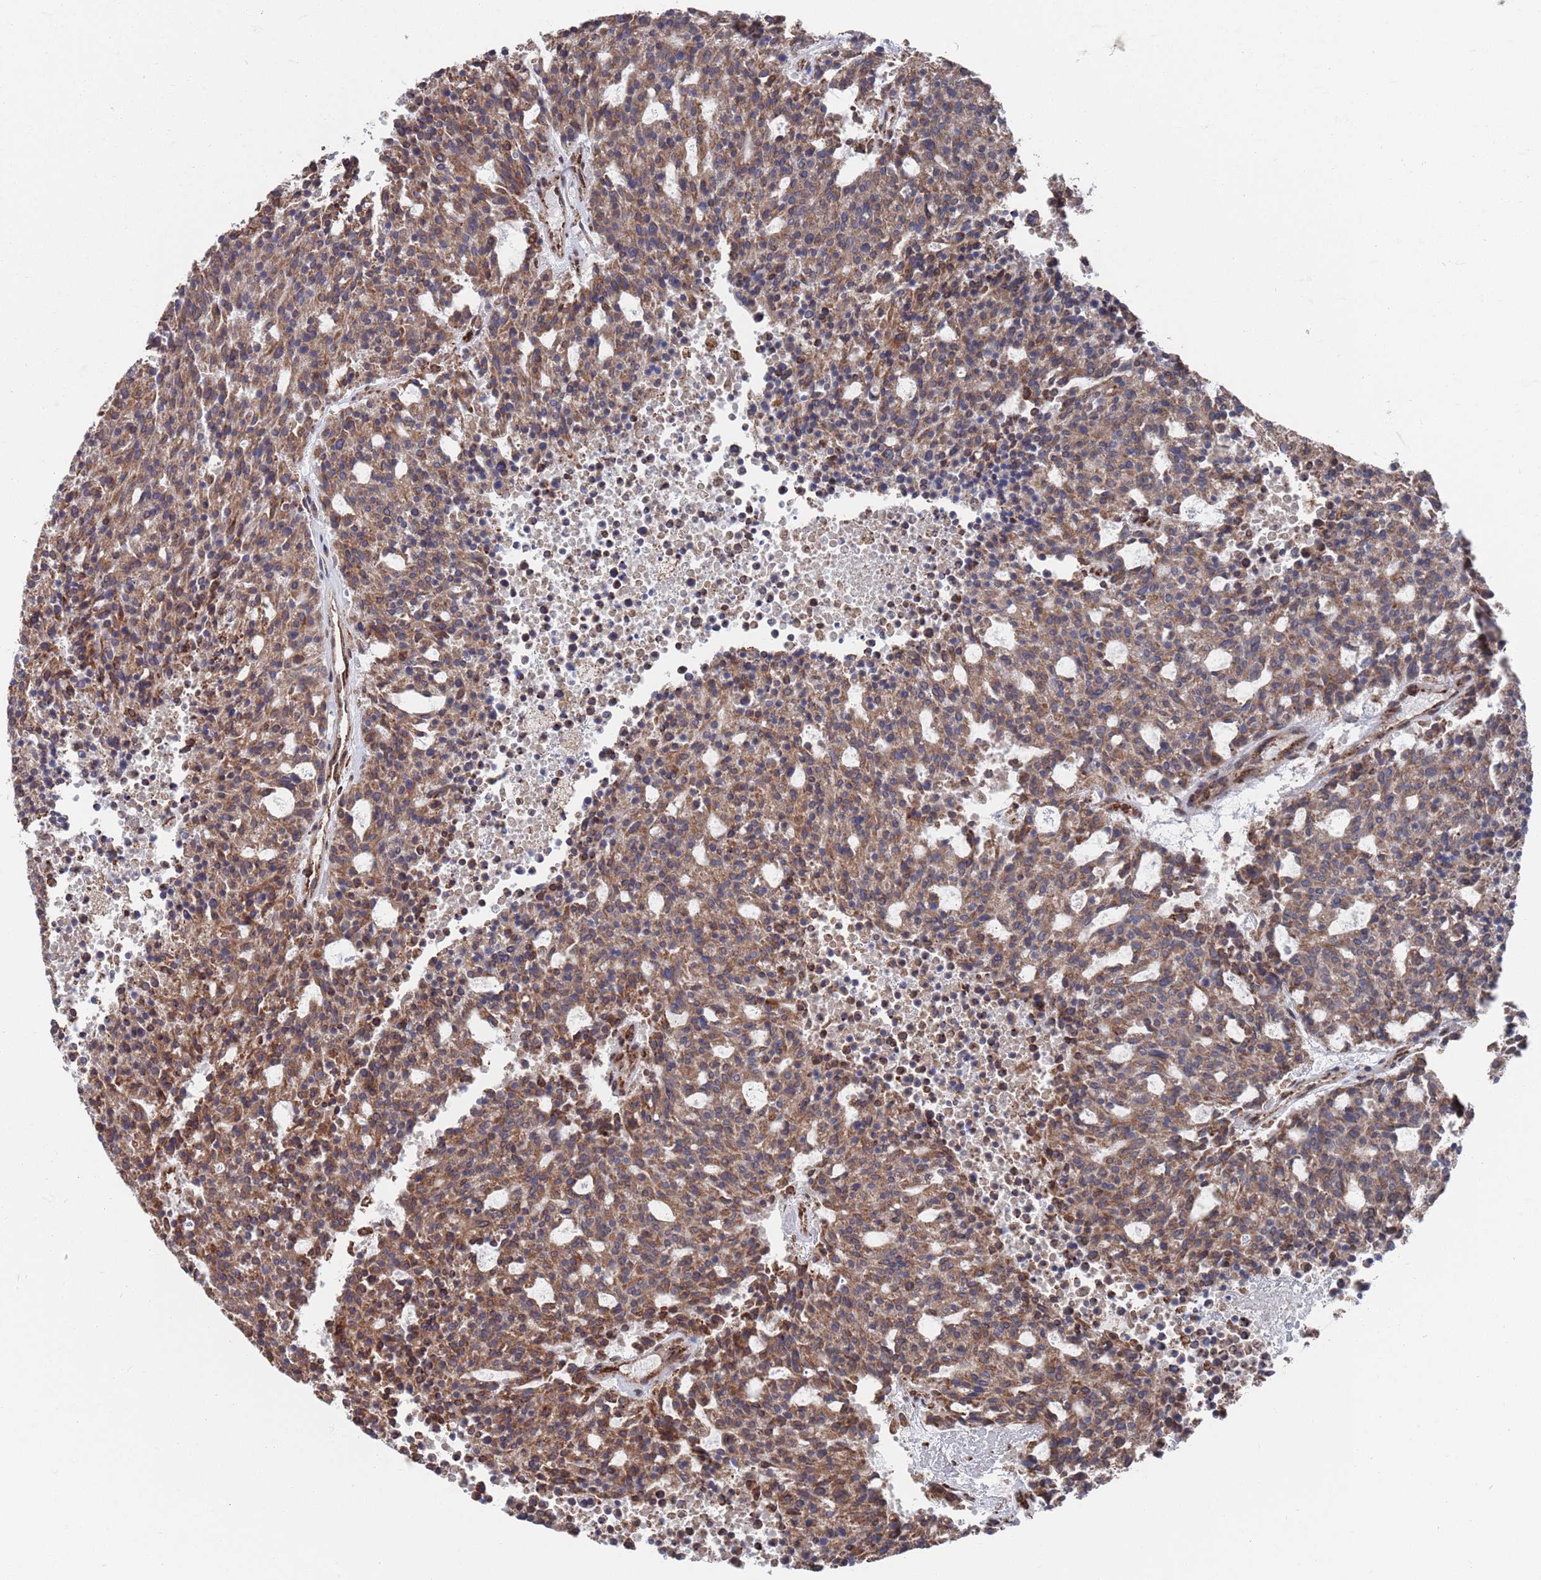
{"staining": {"intensity": "moderate", "quantity": ">75%", "location": "cytoplasmic/membranous"}, "tissue": "carcinoid", "cell_type": "Tumor cells", "image_type": "cancer", "snomed": [{"axis": "morphology", "description": "Carcinoid, malignant, NOS"}, {"axis": "topography", "description": "Pancreas"}], "caption": "An IHC photomicrograph of neoplastic tissue is shown. Protein staining in brown highlights moderate cytoplasmic/membranous positivity in carcinoid within tumor cells.", "gene": "GID8", "patient": {"sex": "female", "age": 54}}